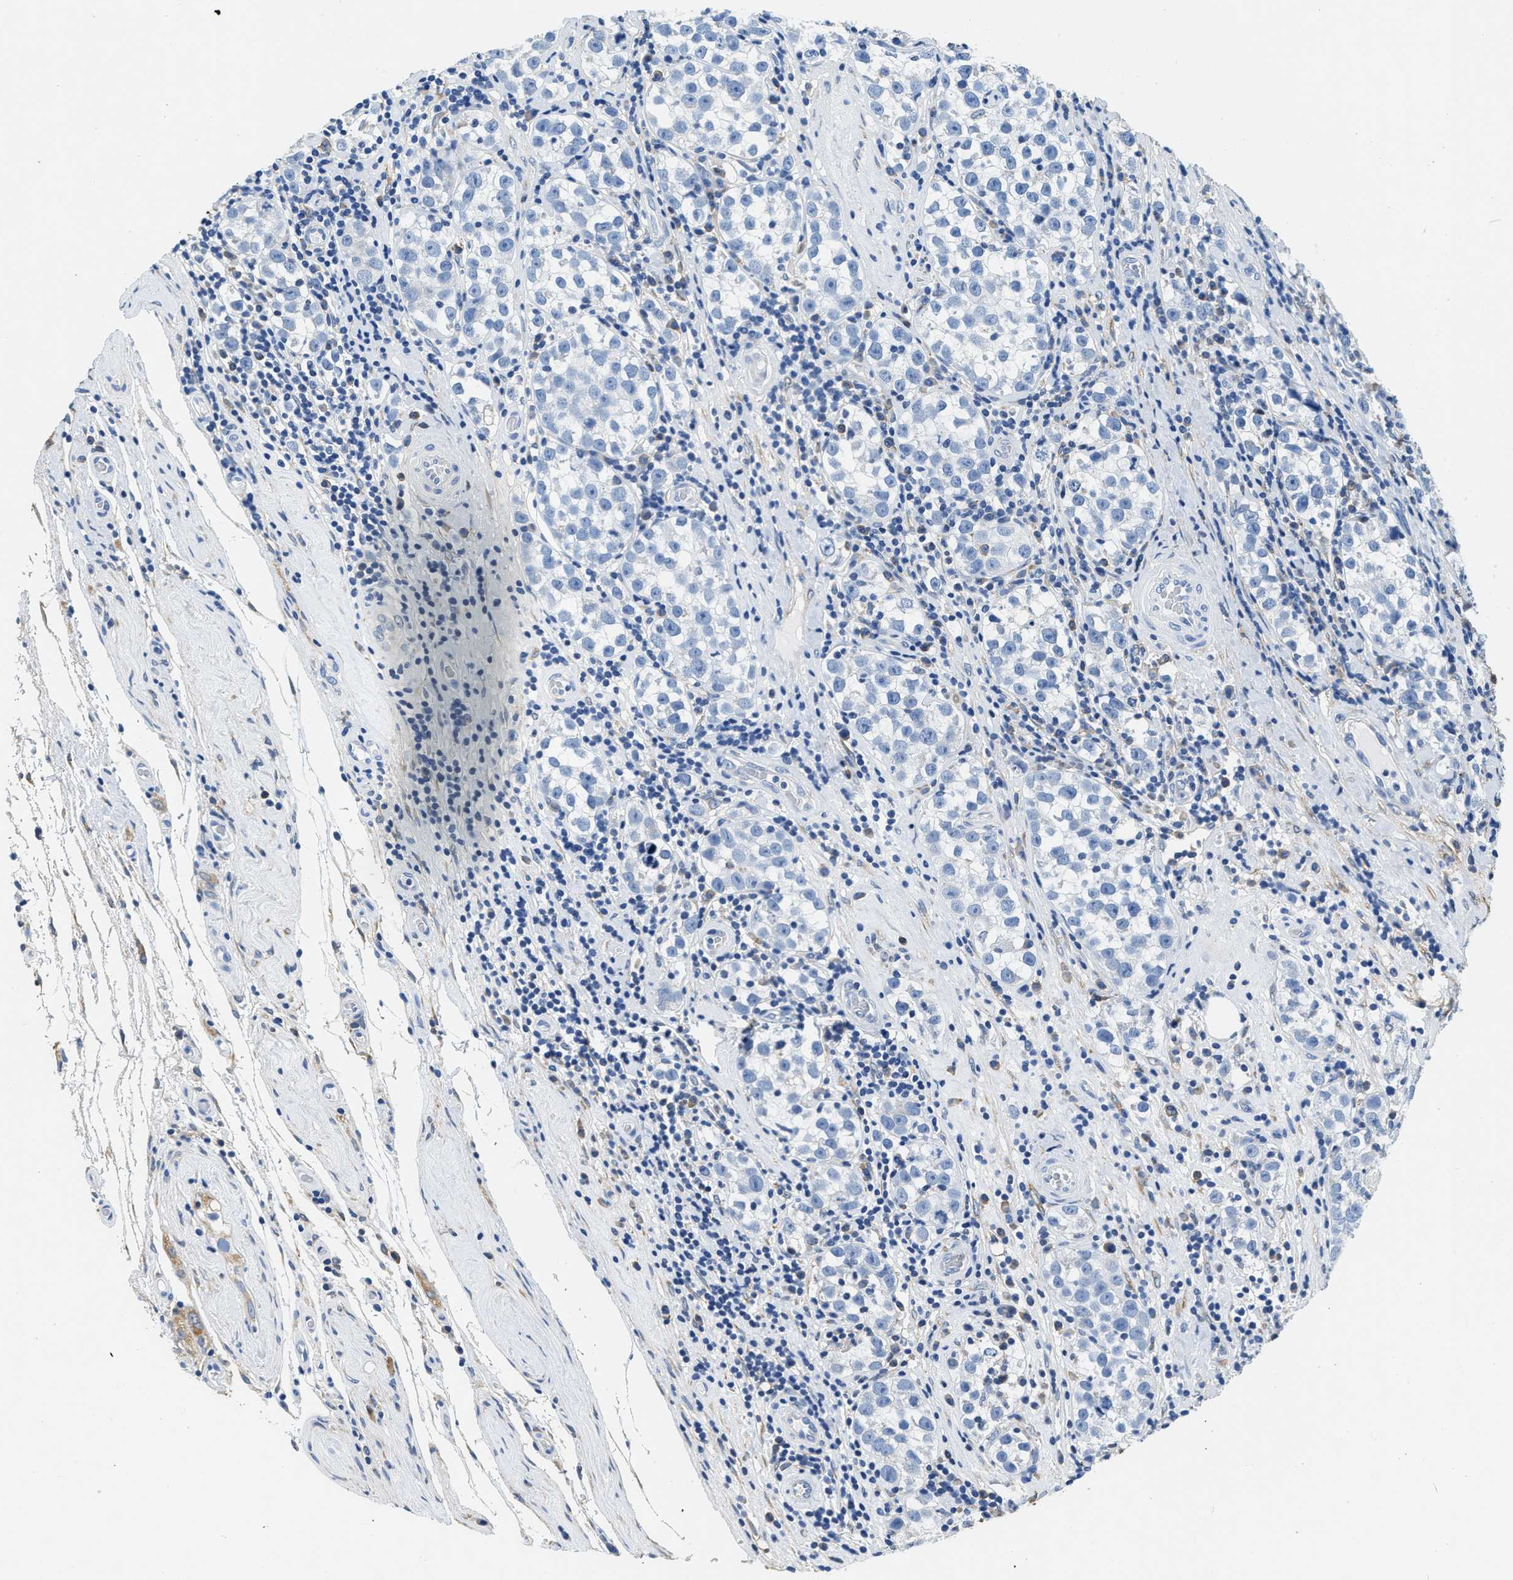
{"staining": {"intensity": "negative", "quantity": "none", "location": "none"}, "tissue": "testis cancer", "cell_type": "Tumor cells", "image_type": "cancer", "snomed": [{"axis": "morphology", "description": "Normal tissue, NOS"}, {"axis": "morphology", "description": "Seminoma, NOS"}, {"axis": "topography", "description": "Testis"}], "caption": "A micrograph of testis cancer (seminoma) stained for a protein exhibits no brown staining in tumor cells. The staining is performed using DAB brown chromogen with nuclei counter-stained in using hematoxylin.", "gene": "ZDHHC13", "patient": {"sex": "male", "age": 43}}